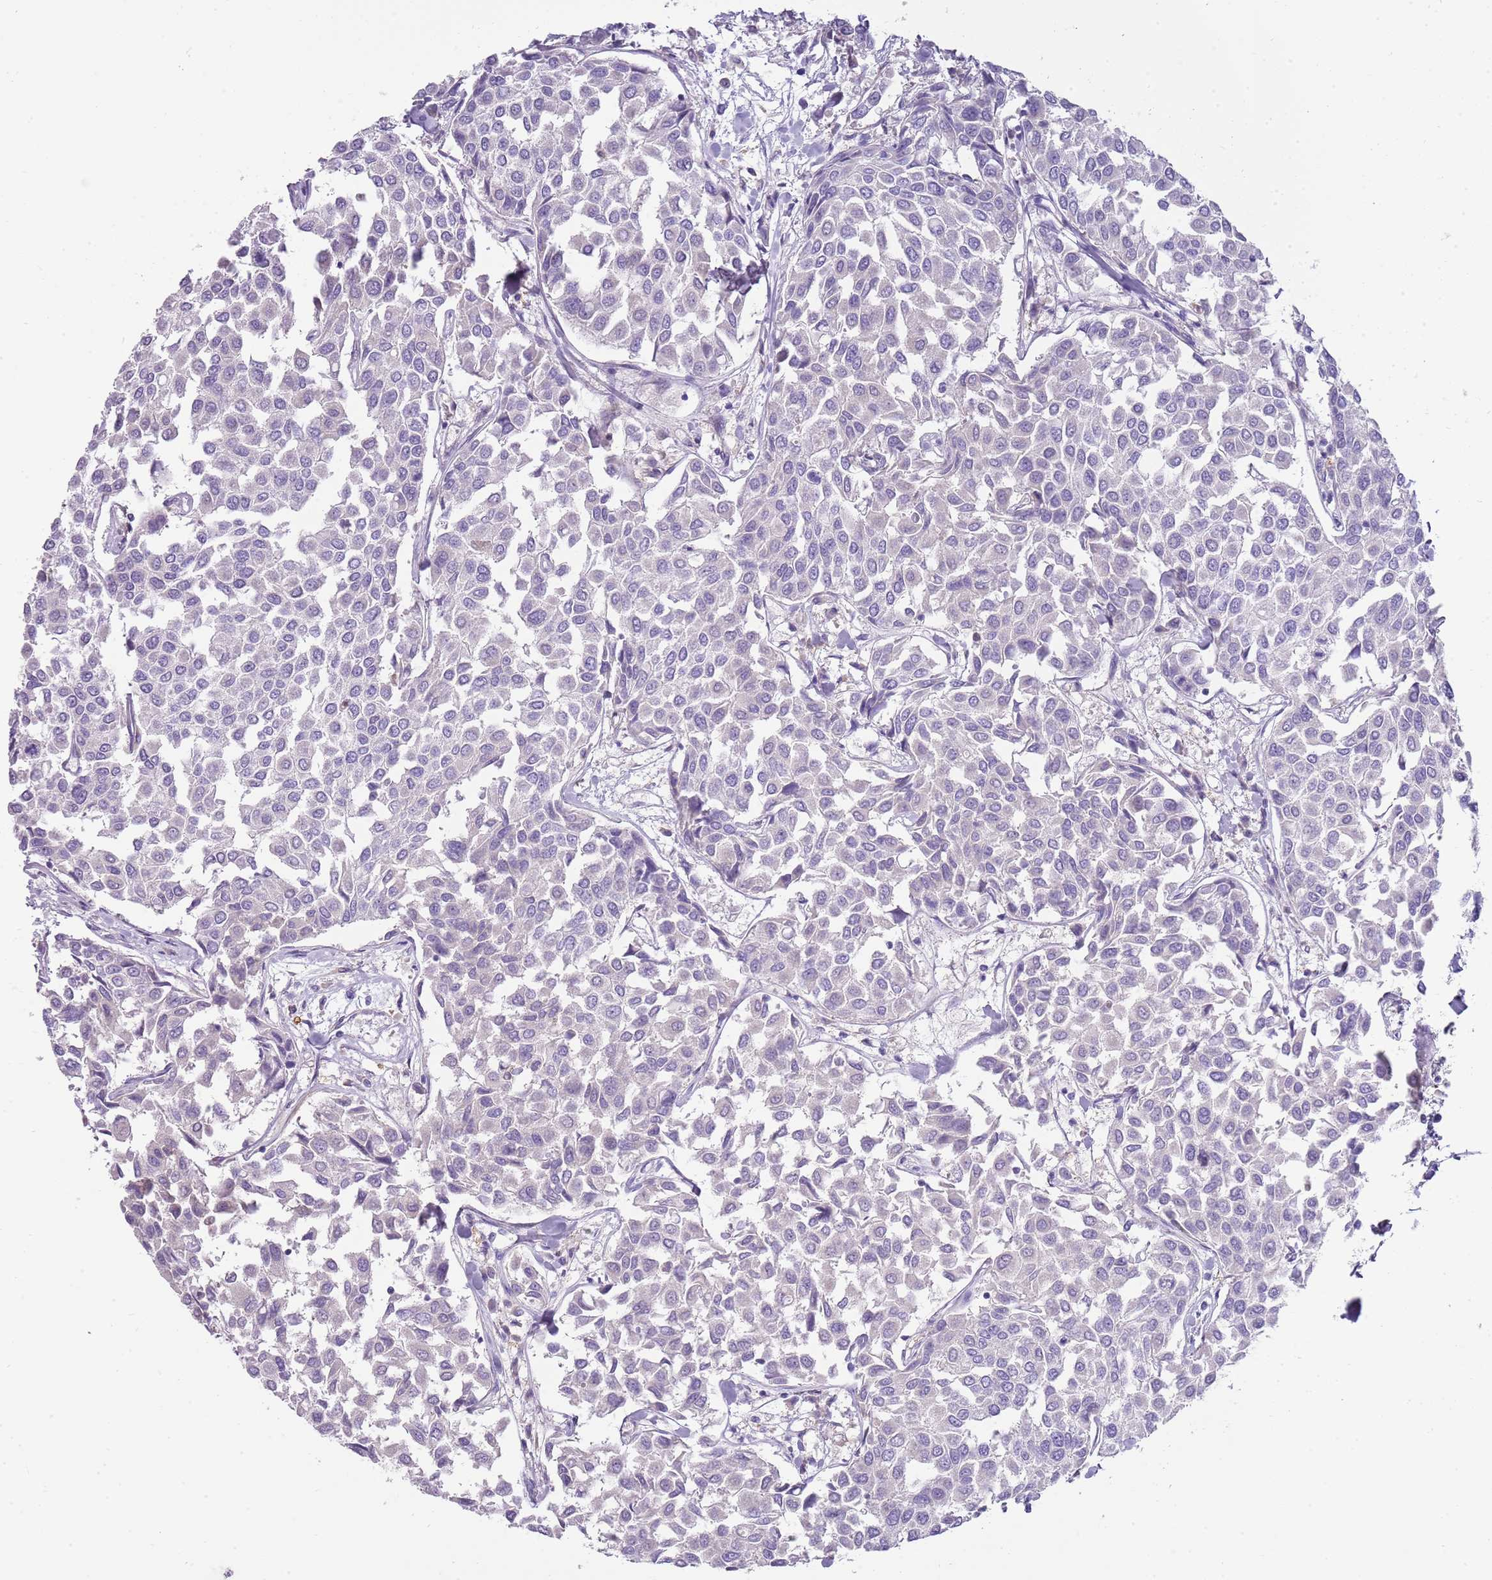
{"staining": {"intensity": "negative", "quantity": "none", "location": "none"}, "tissue": "breast cancer", "cell_type": "Tumor cells", "image_type": "cancer", "snomed": [{"axis": "morphology", "description": "Duct carcinoma"}, {"axis": "topography", "description": "Breast"}], "caption": "An immunohistochemistry histopathology image of intraductal carcinoma (breast) is shown. There is no staining in tumor cells of intraductal carcinoma (breast).", "gene": "DIPK1C", "patient": {"sex": "female", "age": 55}}